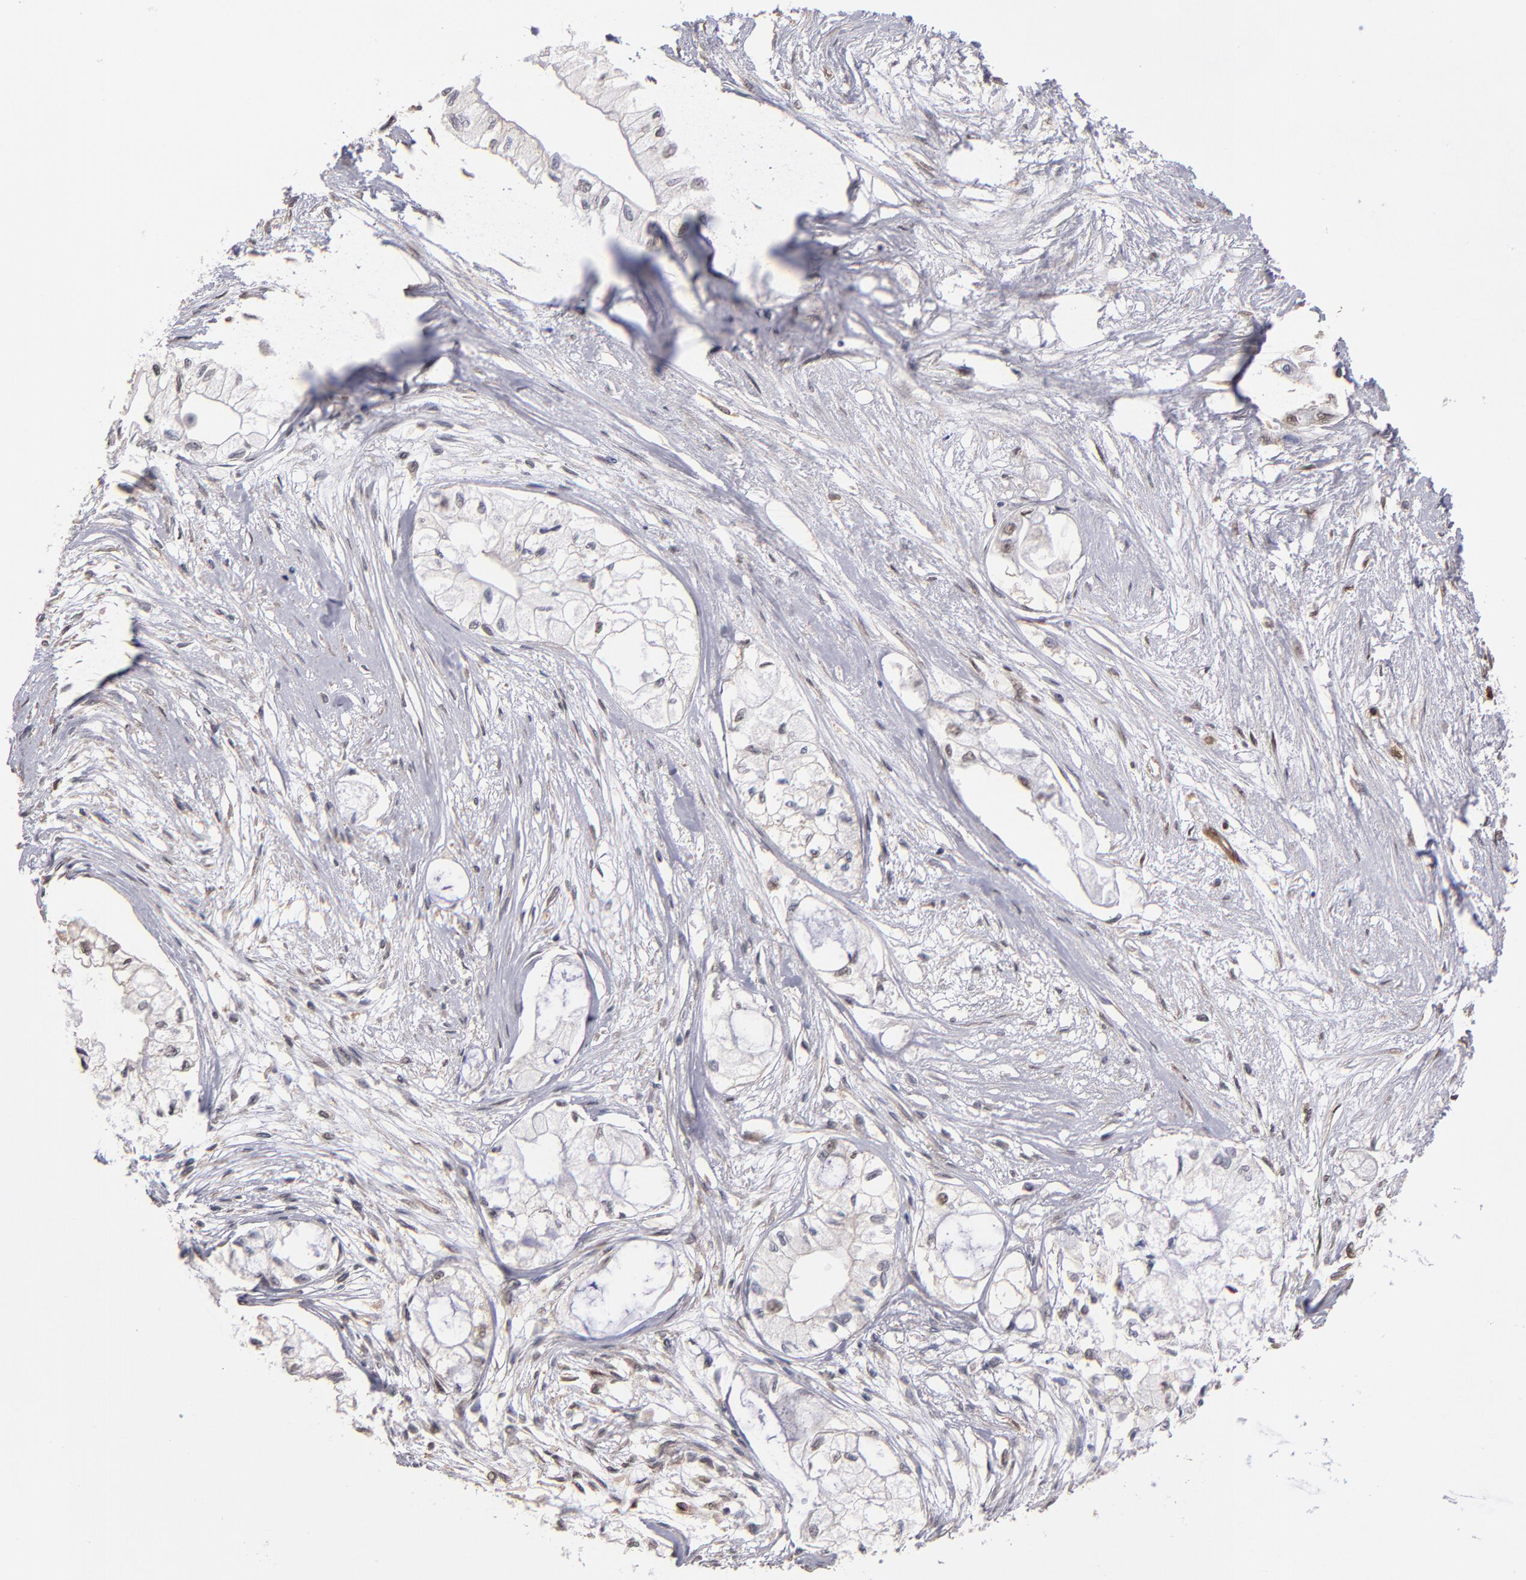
{"staining": {"intensity": "weak", "quantity": "25%-75%", "location": "nuclear"}, "tissue": "pancreatic cancer", "cell_type": "Tumor cells", "image_type": "cancer", "snomed": [{"axis": "morphology", "description": "Adenocarcinoma, NOS"}, {"axis": "topography", "description": "Pancreas"}], "caption": "Immunohistochemistry (DAB) staining of pancreatic cancer shows weak nuclear protein positivity in approximately 25%-75% of tumor cells.", "gene": "PSMD10", "patient": {"sex": "male", "age": 79}}